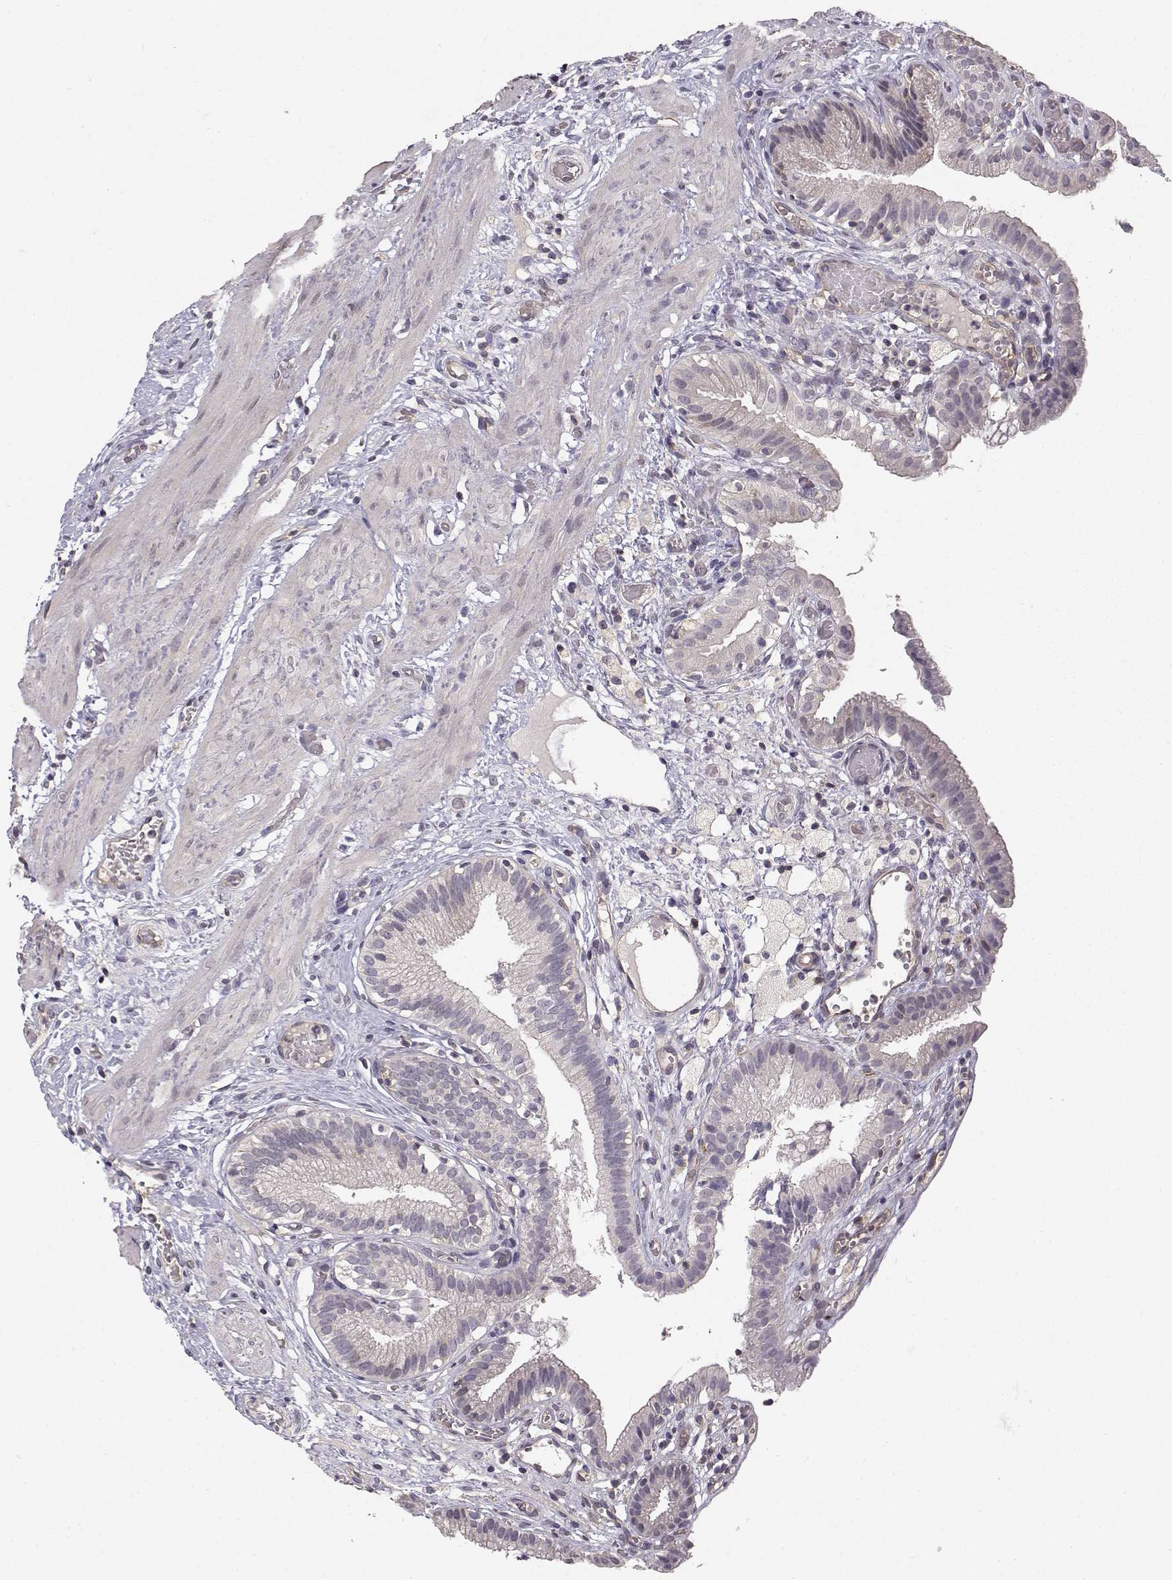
{"staining": {"intensity": "negative", "quantity": "none", "location": "none"}, "tissue": "gallbladder", "cell_type": "Glandular cells", "image_type": "normal", "snomed": [{"axis": "morphology", "description": "Normal tissue, NOS"}, {"axis": "topography", "description": "Gallbladder"}], "caption": "High magnification brightfield microscopy of benign gallbladder stained with DAB (brown) and counterstained with hematoxylin (blue): glandular cells show no significant staining. (Immunohistochemistry (ihc), brightfield microscopy, high magnification).", "gene": "IFITM1", "patient": {"sex": "female", "age": 24}}